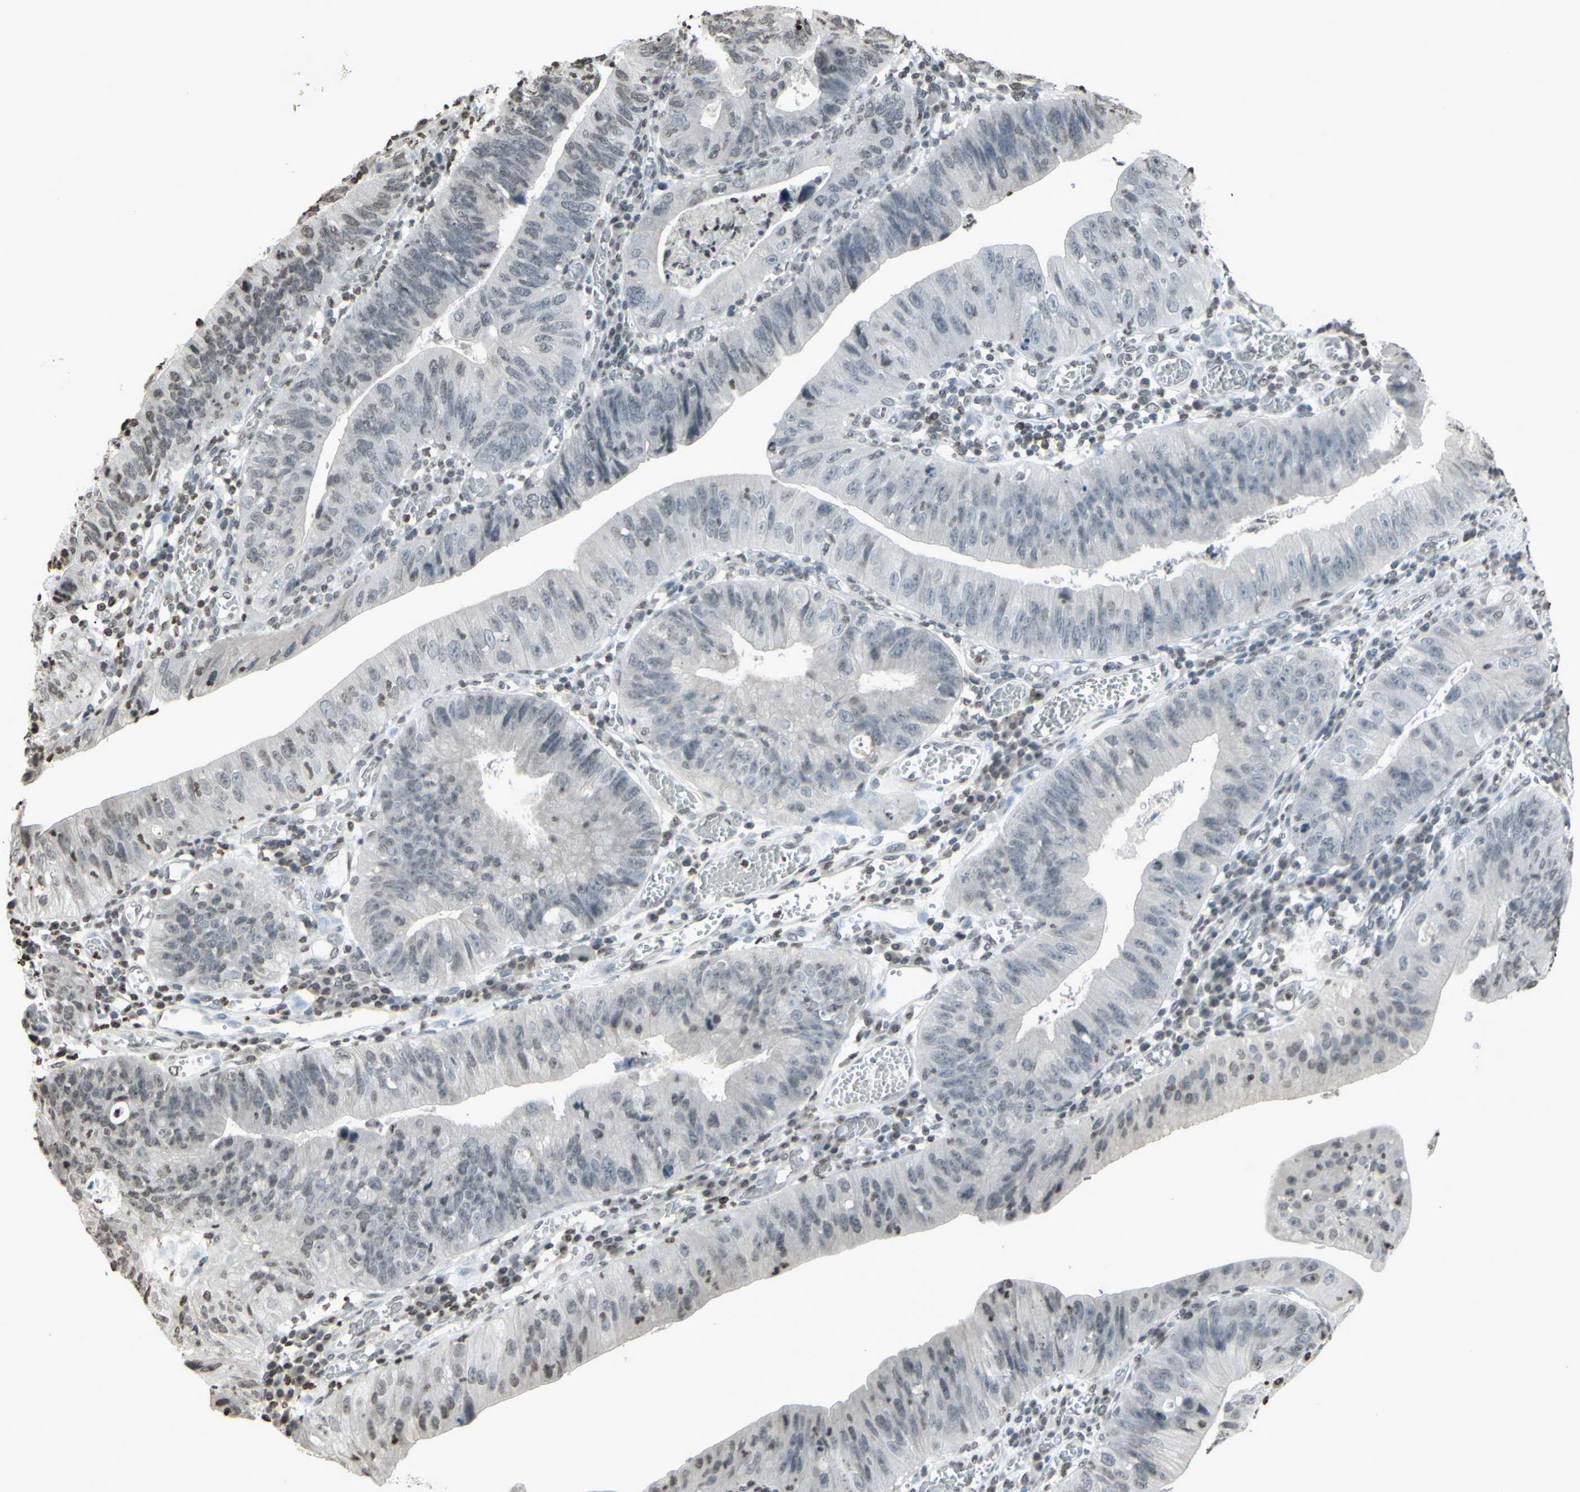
{"staining": {"intensity": "negative", "quantity": "none", "location": "none"}, "tissue": "stomach cancer", "cell_type": "Tumor cells", "image_type": "cancer", "snomed": [{"axis": "morphology", "description": "Adenocarcinoma, NOS"}, {"axis": "topography", "description": "Stomach"}], "caption": "Histopathology image shows no significant protein staining in tumor cells of adenocarcinoma (stomach).", "gene": "CD79B", "patient": {"sex": "male", "age": 59}}